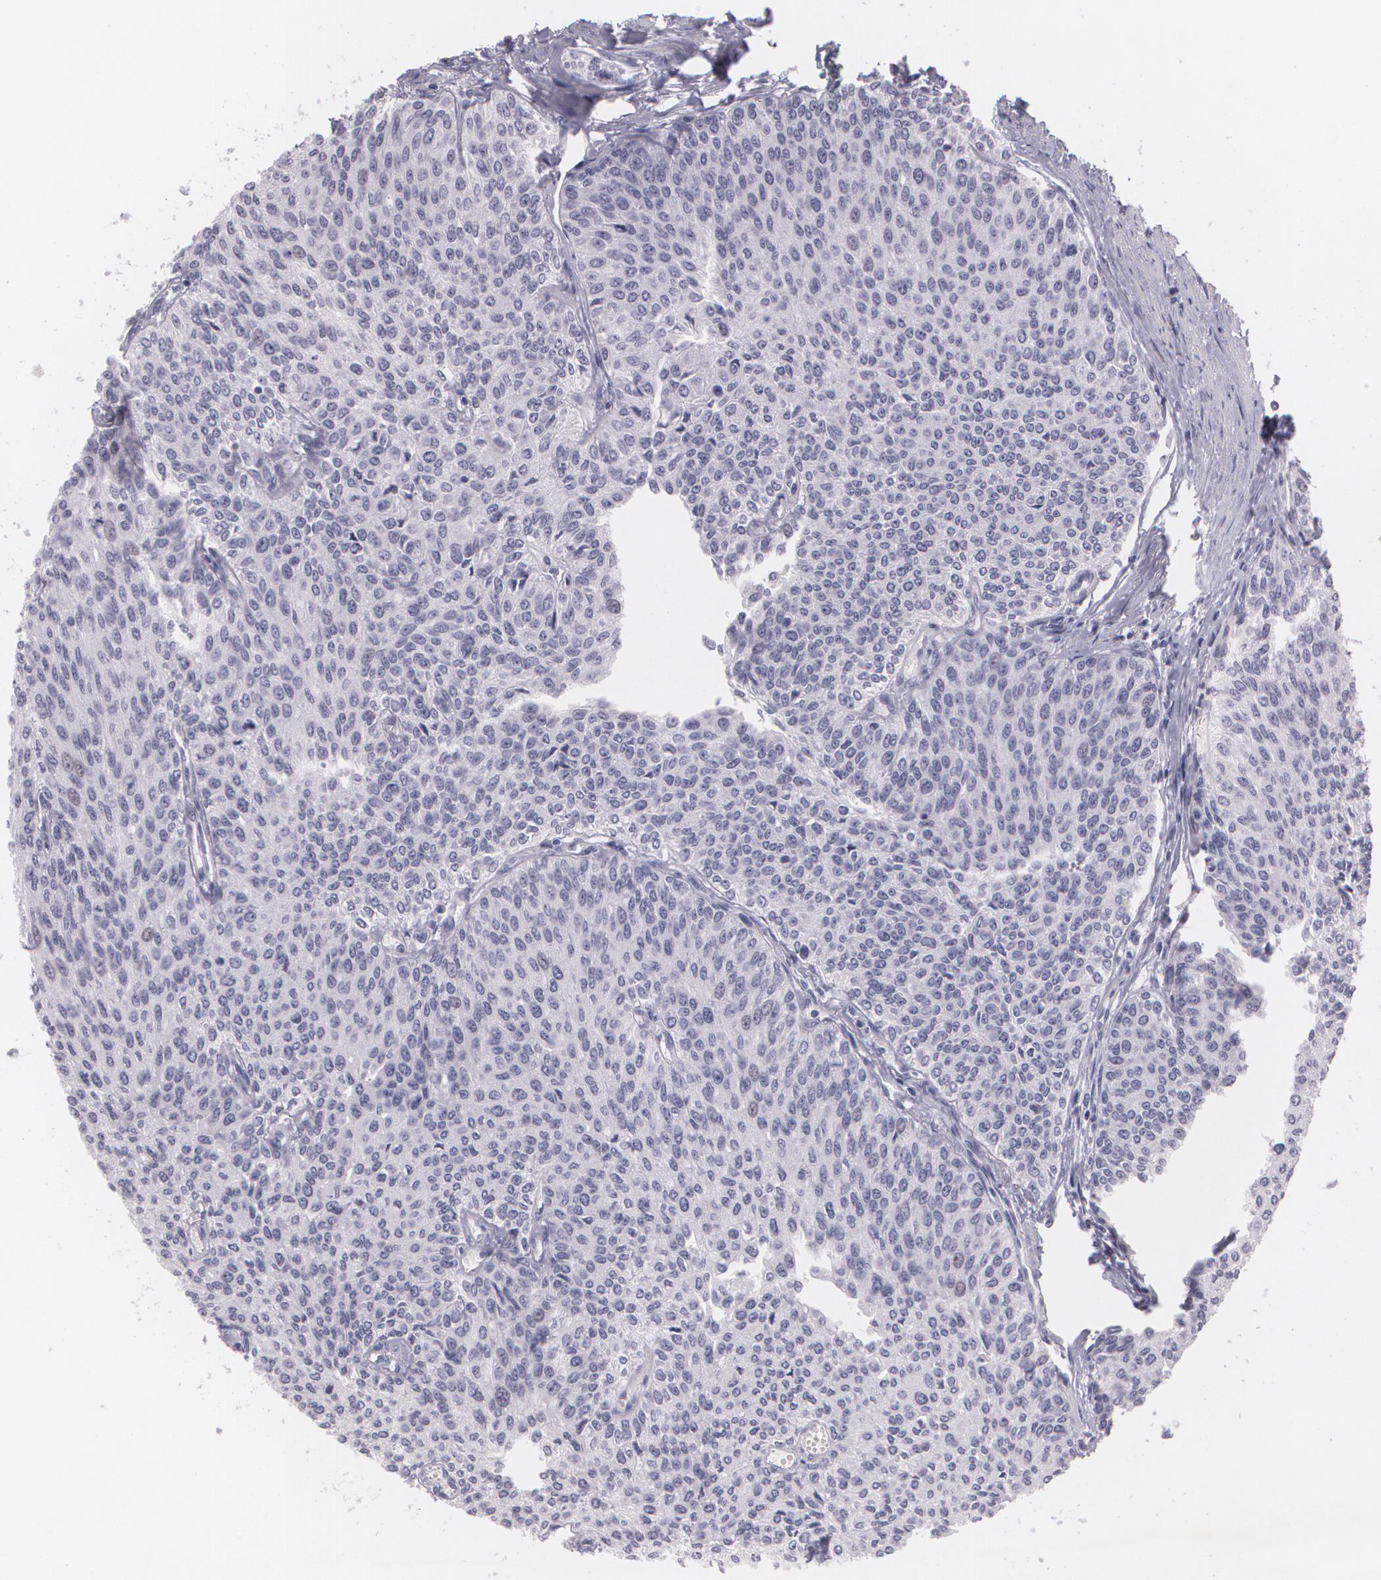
{"staining": {"intensity": "negative", "quantity": "none", "location": "none"}, "tissue": "urothelial cancer", "cell_type": "Tumor cells", "image_type": "cancer", "snomed": [{"axis": "morphology", "description": "Urothelial carcinoma, Low grade"}, {"axis": "topography", "description": "Urinary bladder"}], "caption": "IHC micrograph of human urothelial carcinoma (low-grade) stained for a protein (brown), which reveals no expression in tumor cells.", "gene": "MAP2", "patient": {"sex": "female", "age": 73}}